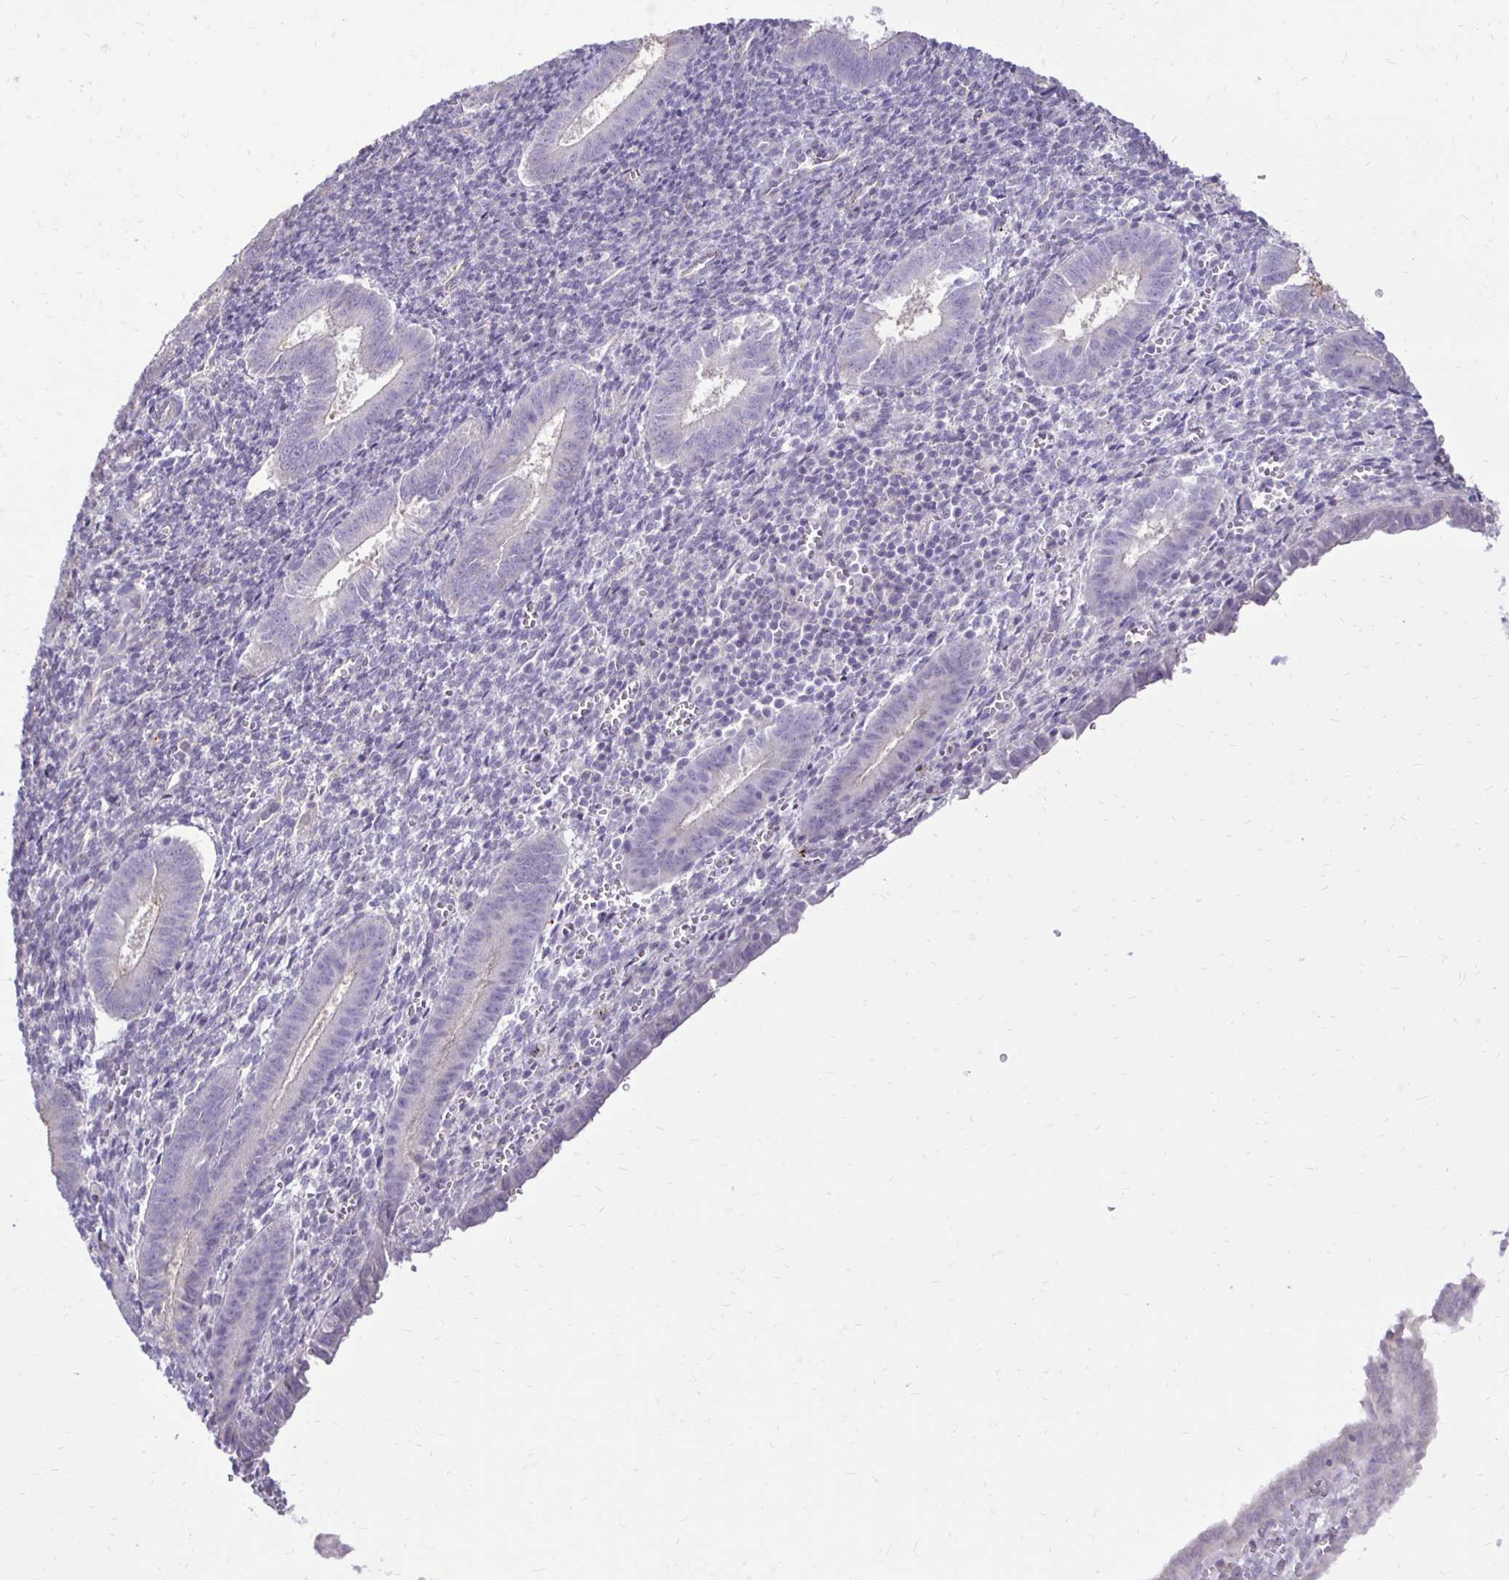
{"staining": {"intensity": "negative", "quantity": "none", "location": "none"}, "tissue": "endometrium", "cell_type": "Cells in endometrial stroma", "image_type": "normal", "snomed": [{"axis": "morphology", "description": "Normal tissue, NOS"}, {"axis": "topography", "description": "Endometrium"}], "caption": "Immunohistochemistry (IHC) photomicrograph of benign endometrium: endometrium stained with DAB reveals no significant protein positivity in cells in endometrial stroma.", "gene": "GAS2", "patient": {"sex": "female", "age": 25}}